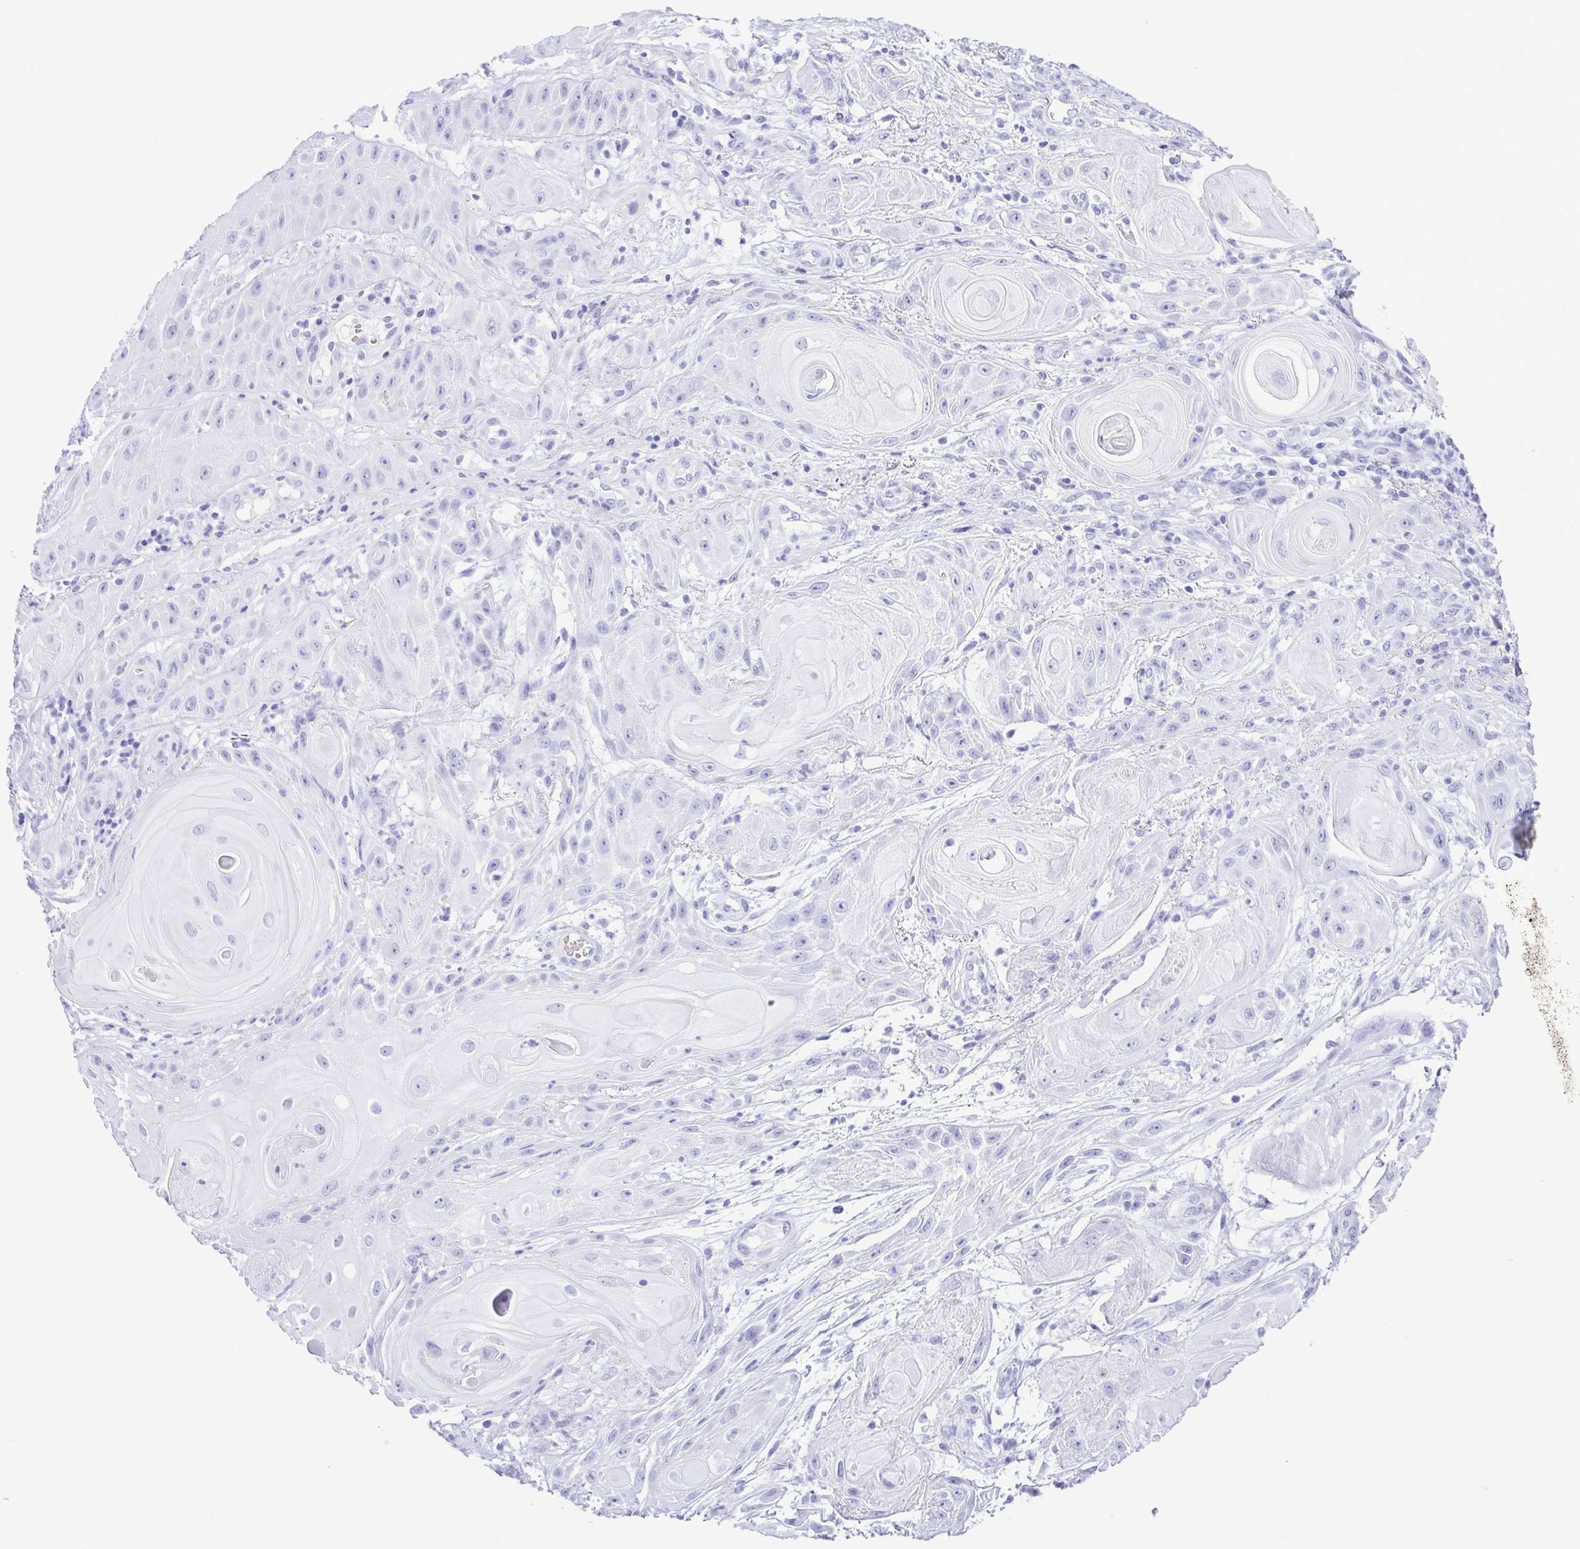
{"staining": {"intensity": "negative", "quantity": "none", "location": "none"}, "tissue": "skin cancer", "cell_type": "Tumor cells", "image_type": "cancer", "snomed": [{"axis": "morphology", "description": "Squamous cell carcinoma, NOS"}, {"axis": "topography", "description": "Skin"}], "caption": "Skin cancer was stained to show a protein in brown. There is no significant staining in tumor cells.", "gene": "SYT1", "patient": {"sex": "male", "age": 62}}